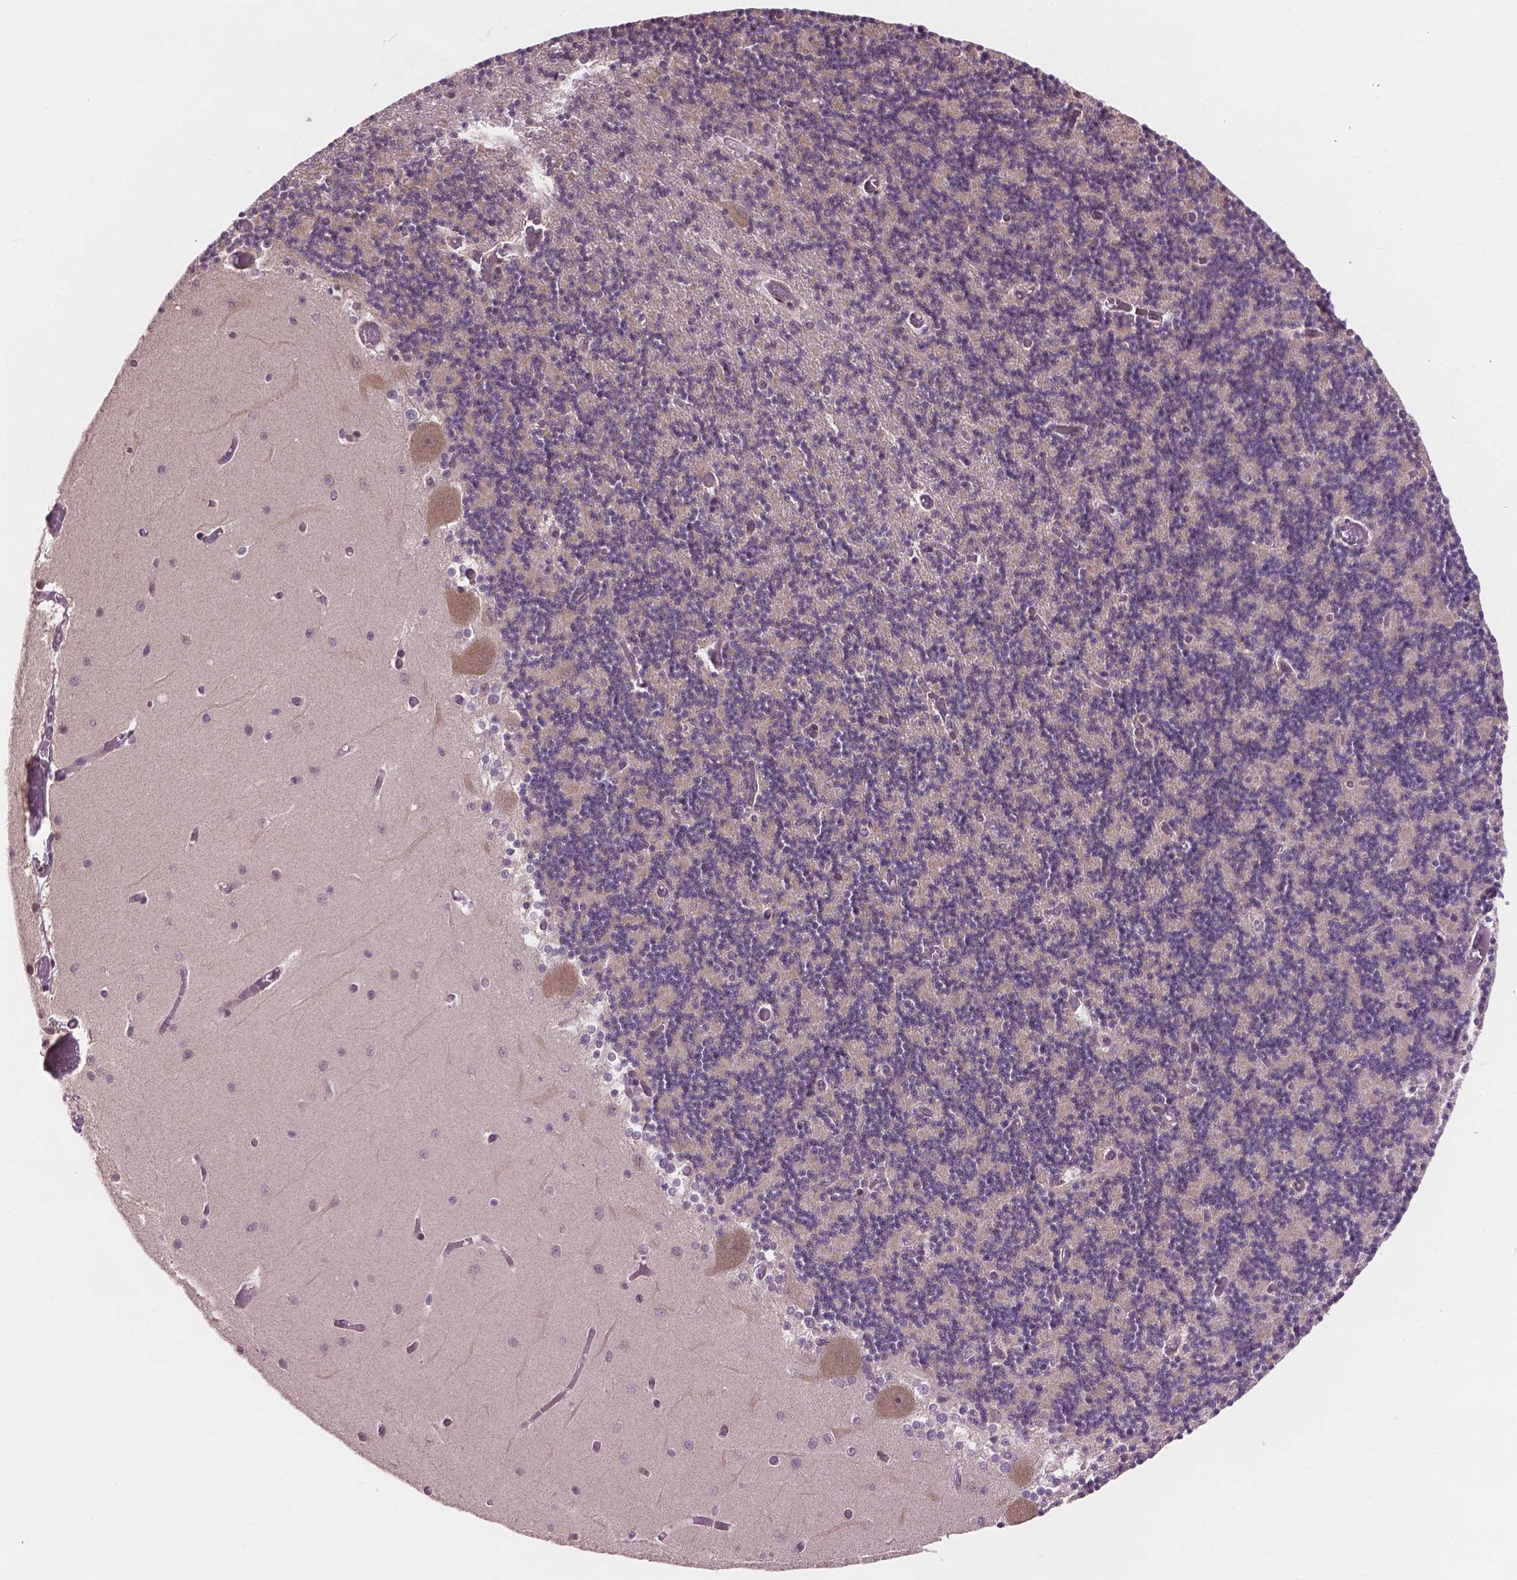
{"staining": {"intensity": "weak", "quantity": "25%-75%", "location": "cytoplasmic/membranous"}, "tissue": "cerebellum", "cell_type": "Cells in granular layer", "image_type": "normal", "snomed": [{"axis": "morphology", "description": "Normal tissue, NOS"}, {"axis": "topography", "description": "Cerebellum"}], "caption": "The immunohistochemical stain highlights weak cytoplasmic/membranous staining in cells in granular layer of unremarkable cerebellum.", "gene": "PPP1CB", "patient": {"sex": "female", "age": 28}}